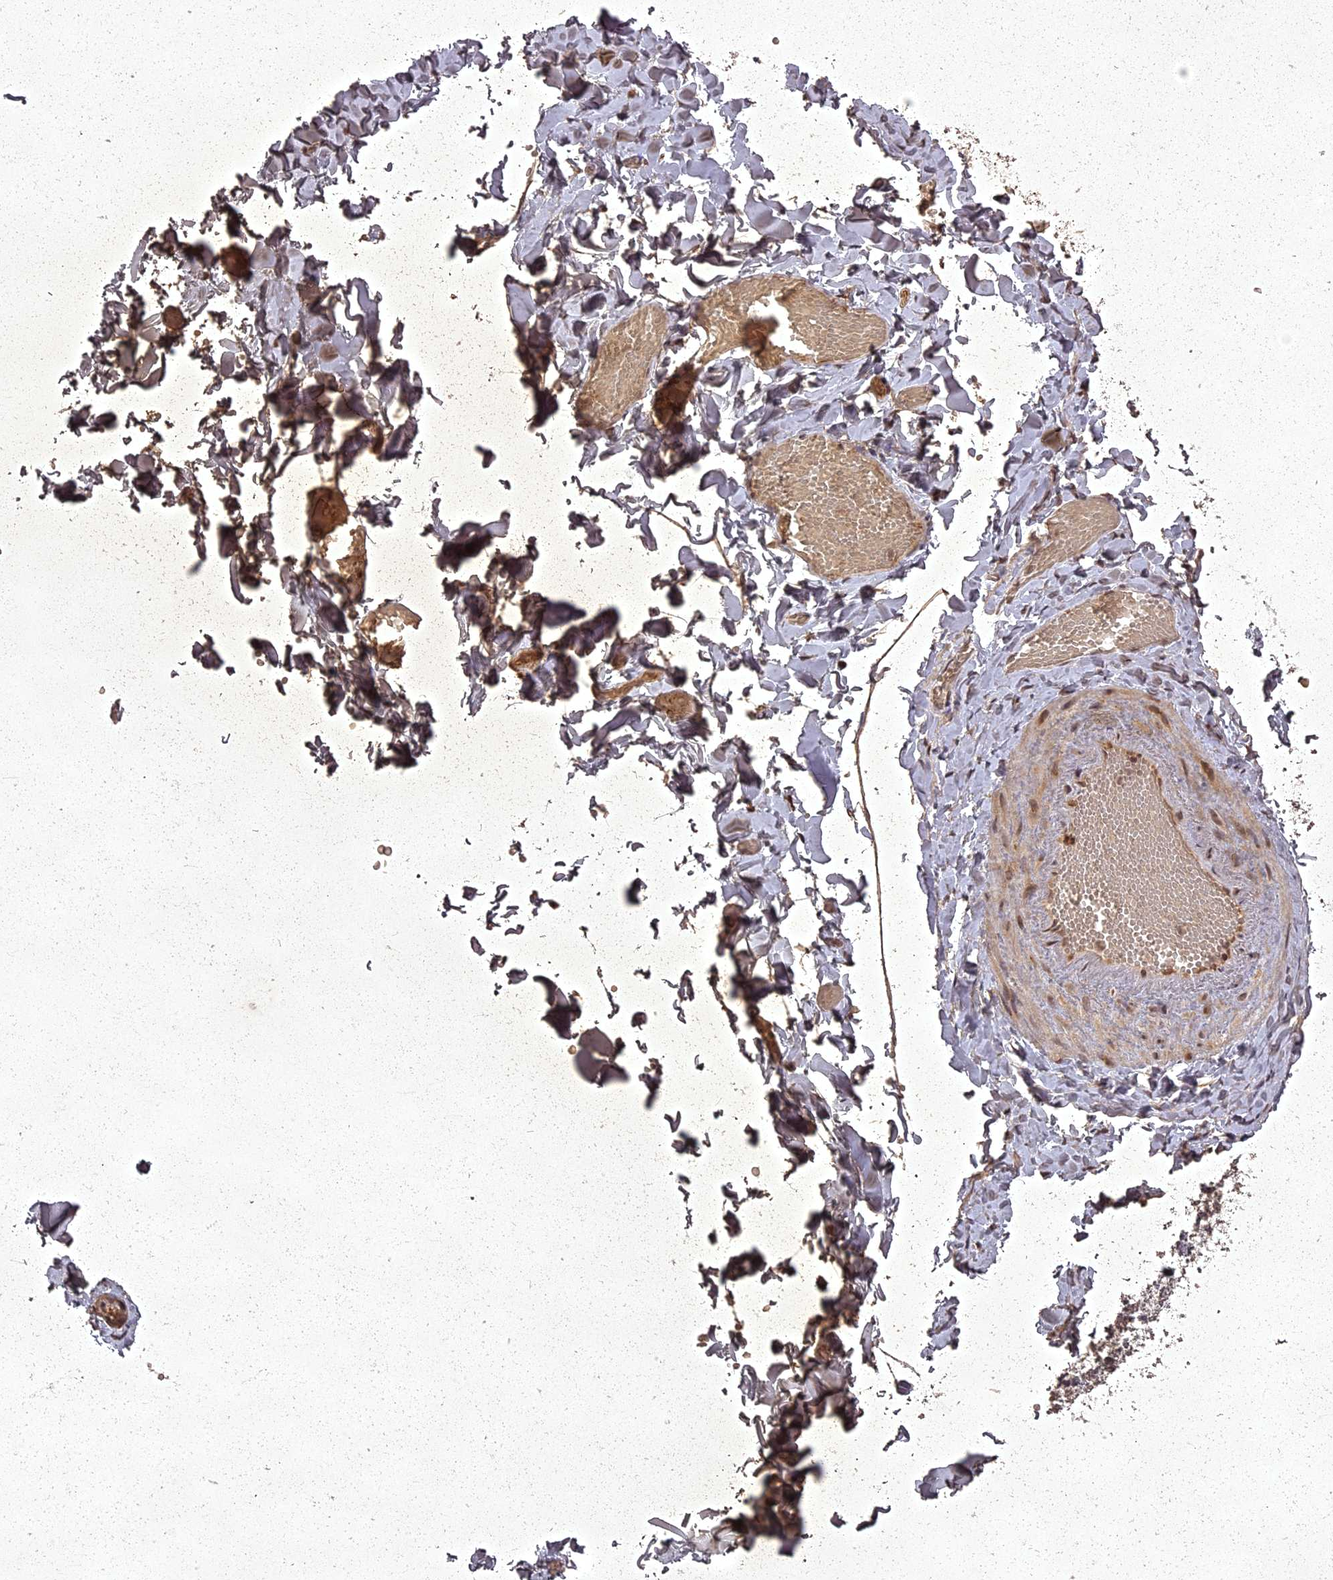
{"staining": {"intensity": "moderate", "quantity": ">75%", "location": "cytoplasmic/membranous"}, "tissue": "adipose tissue", "cell_type": "Adipocytes", "image_type": "normal", "snomed": [{"axis": "morphology", "description": "Normal tissue, NOS"}, {"axis": "topography", "description": "Gallbladder"}, {"axis": "topography", "description": "Peripheral nerve tissue"}], "caption": "Immunohistochemical staining of unremarkable human adipose tissue displays medium levels of moderate cytoplasmic/membranous expression in approximately >75% of adipocytes.", "gene": "ING5", "patient": {"sex": "male", "age": 38}}